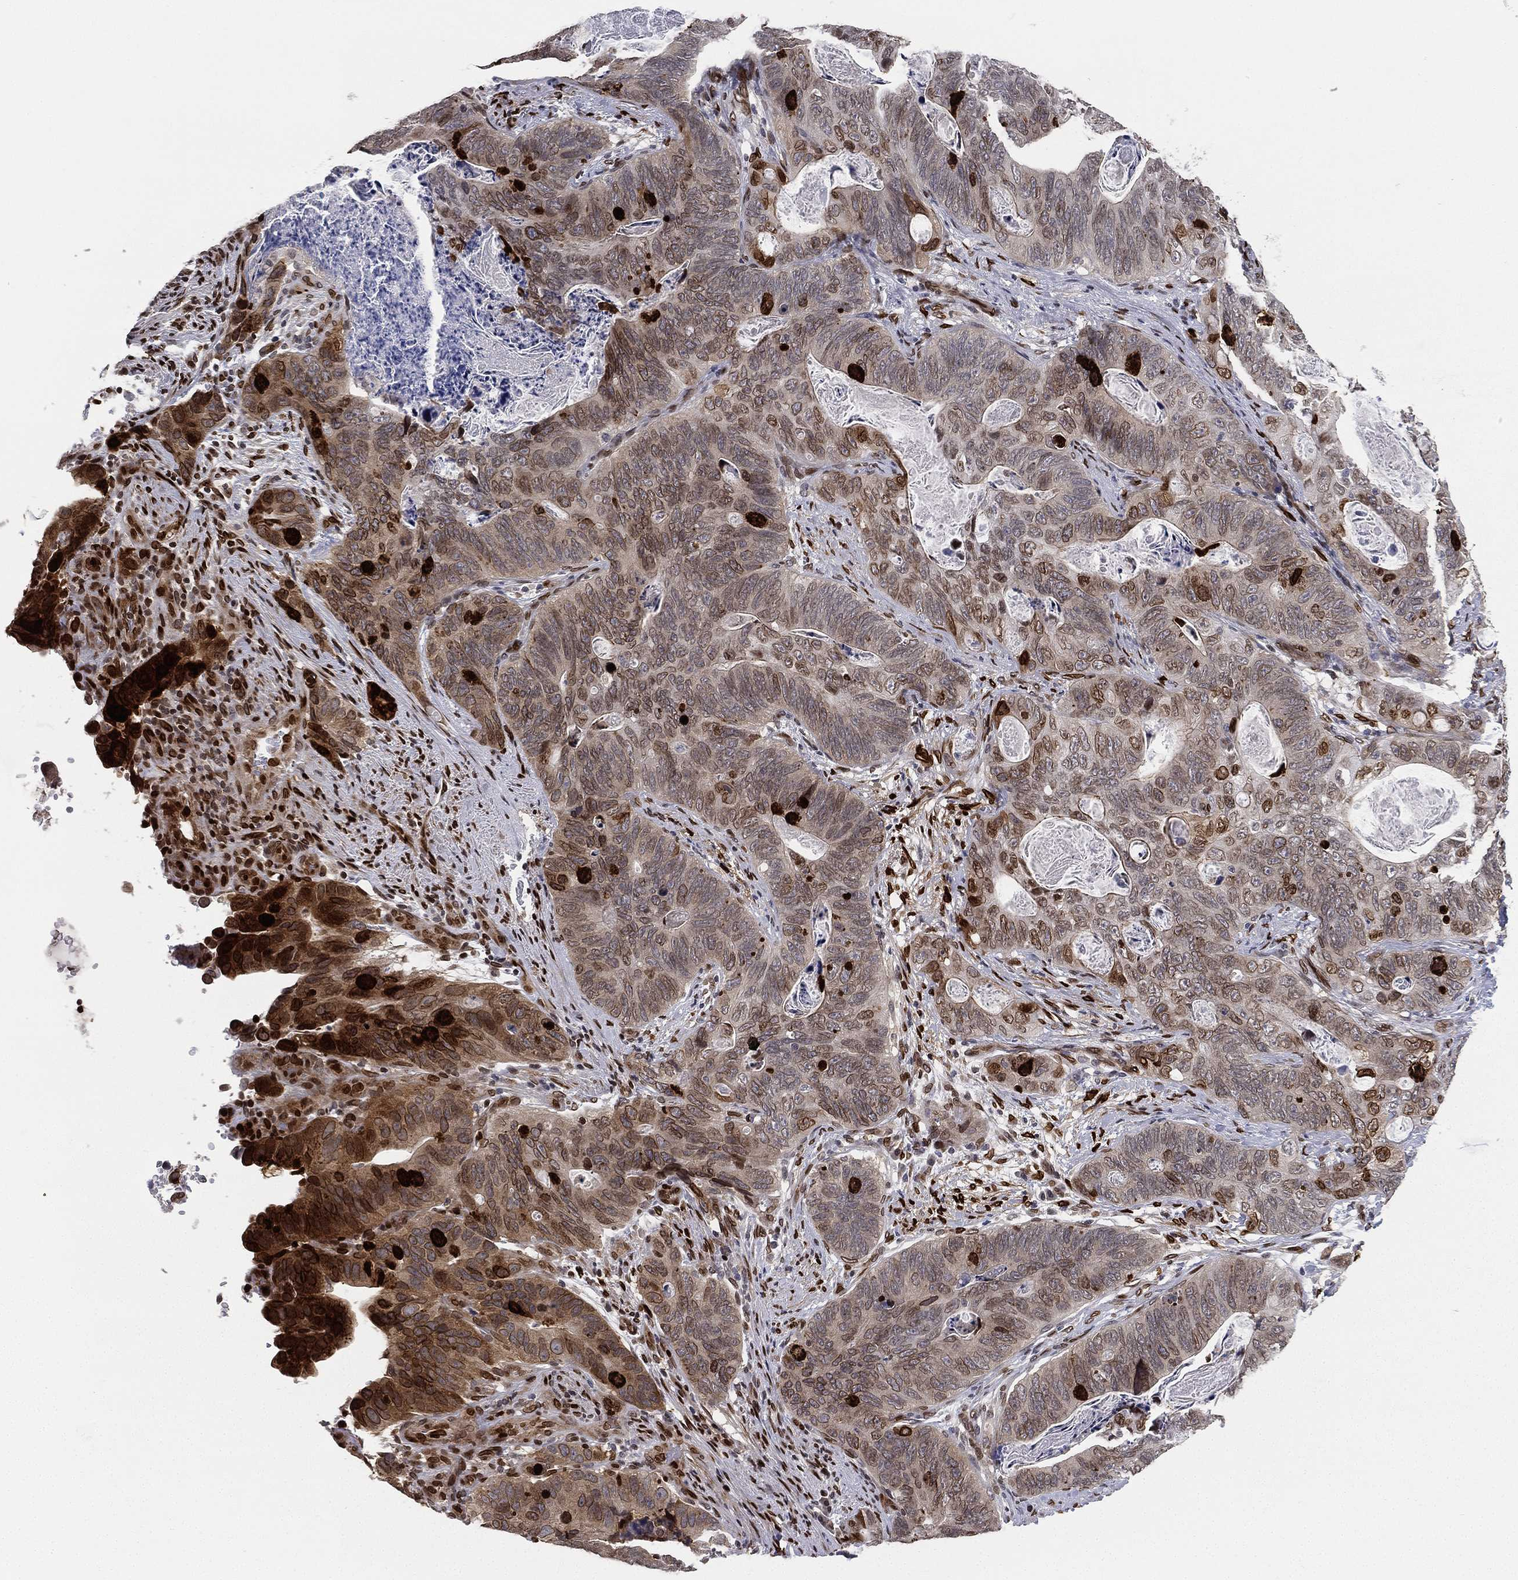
{"staining": {"intensity": "moderate", "quantity": "25%-75%", "location": "nuclear"}, "tissue": "stomach cancer", "cell_type": "Tumor cells", "image_type": "cancer", "snomed": [{"axis": "morphology", "description": "Normal tissue, NOS"}, {"axis": "morphology", "description": "Adenocarcinoma, NOS"}, {"axis": "topography", "description": "Stomach"}], "caption": "Protein staining of stomach cancer (adenocarcinoma) tissue reveals moderate nuclear expression in approximately 25%-75% of tumor cells. The staining was performed using DAB (3,3'-diaminobenzidine) to visualize the protein expression in brown, while the nuclei were stained in blue with hematoxylin (Magnification: 20x).", "gene": "LMNB1", "patient": {"sex": "female", "age": 89}}